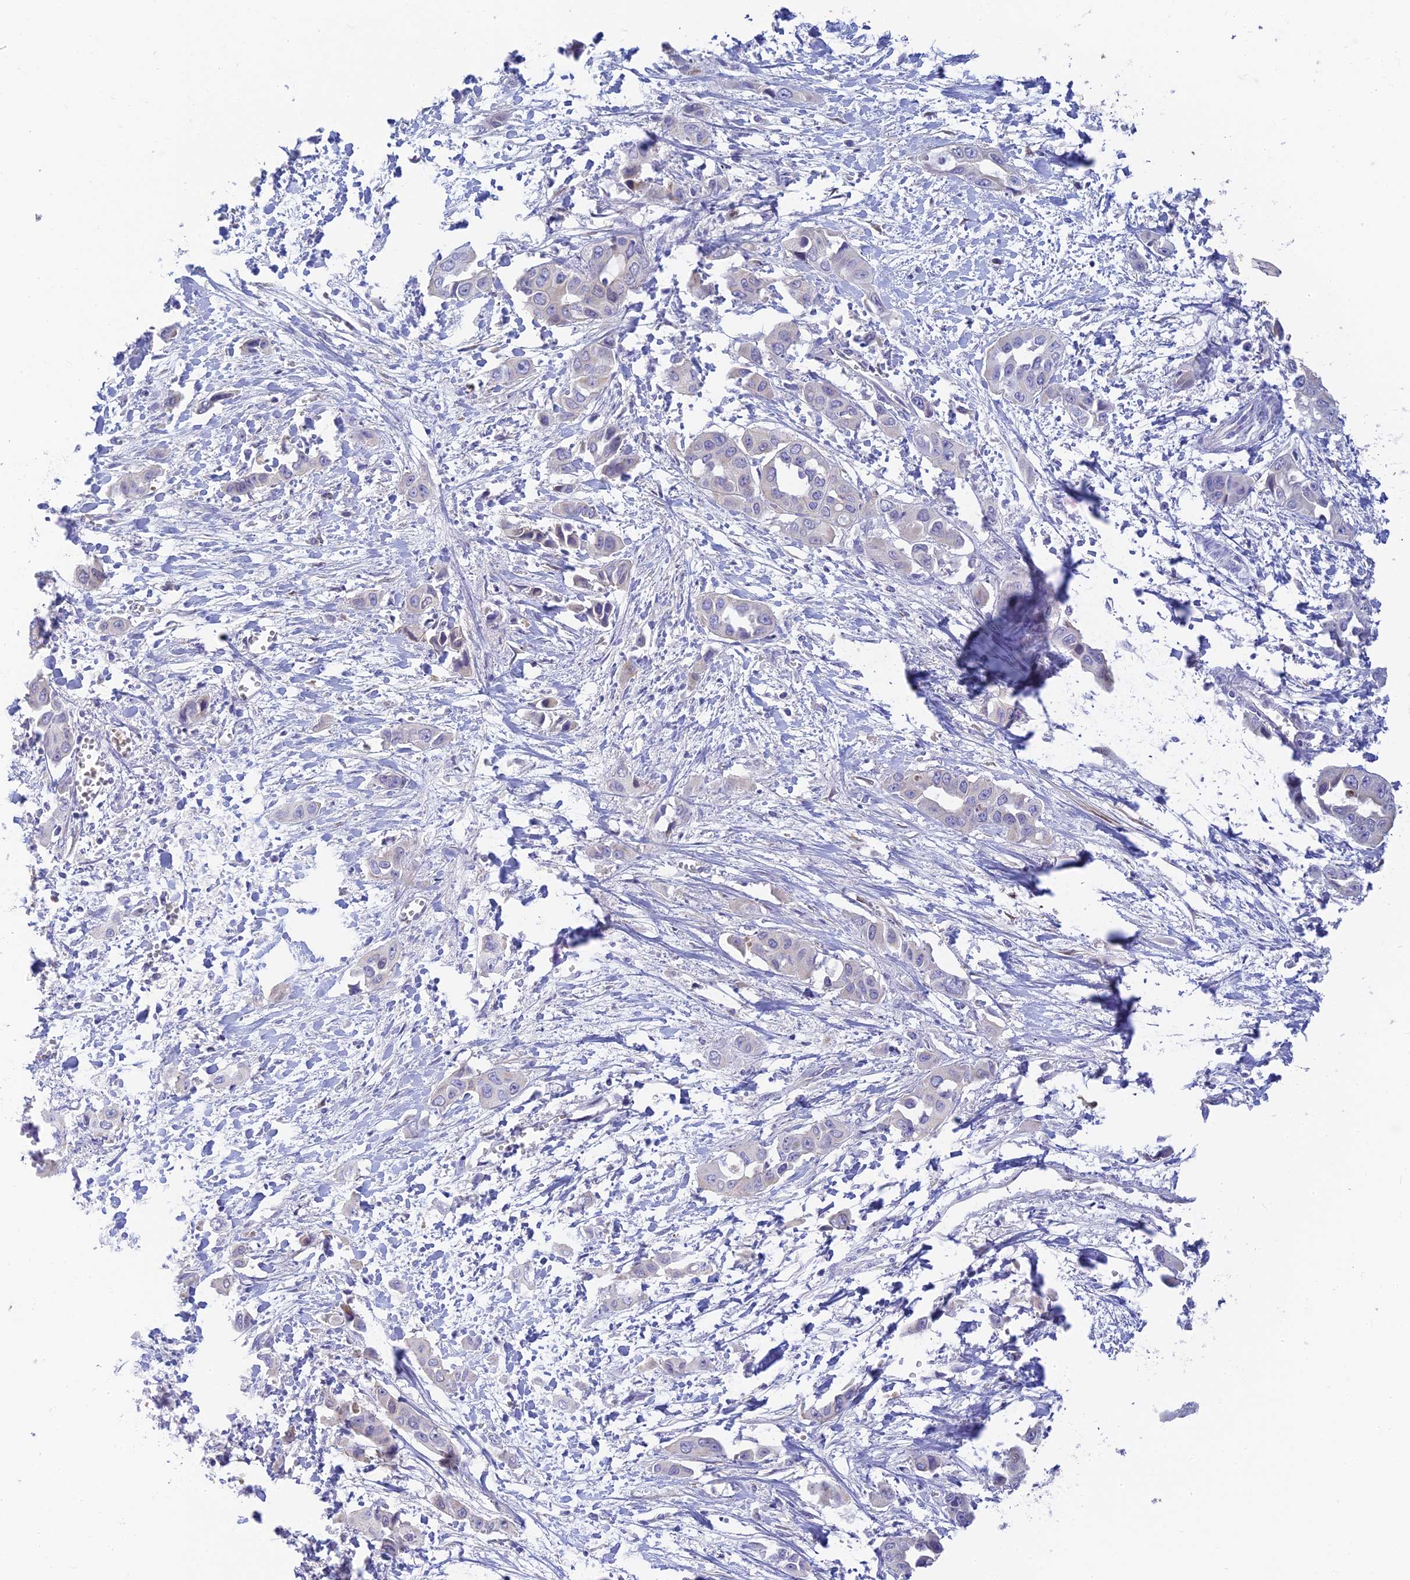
{"staining": {"intensity": "negative", "quantity": "none", "location": "none"}, "tissue": "liver cancer", "cell_type": "Tumor cells", "image_type": "cancer", "snomed": [{"axis": "morphology", "description": "Cholangiocarcinoma"}, {"axis": "topography", "description": "Liver"}], "caption": "IHC image of liver cholangiocarcinoma stained for a protein (brown), which demonstrates no positivity in tumor cells.", "gene": "INTS13", "patient": {"sex": "female", "age": 52}}